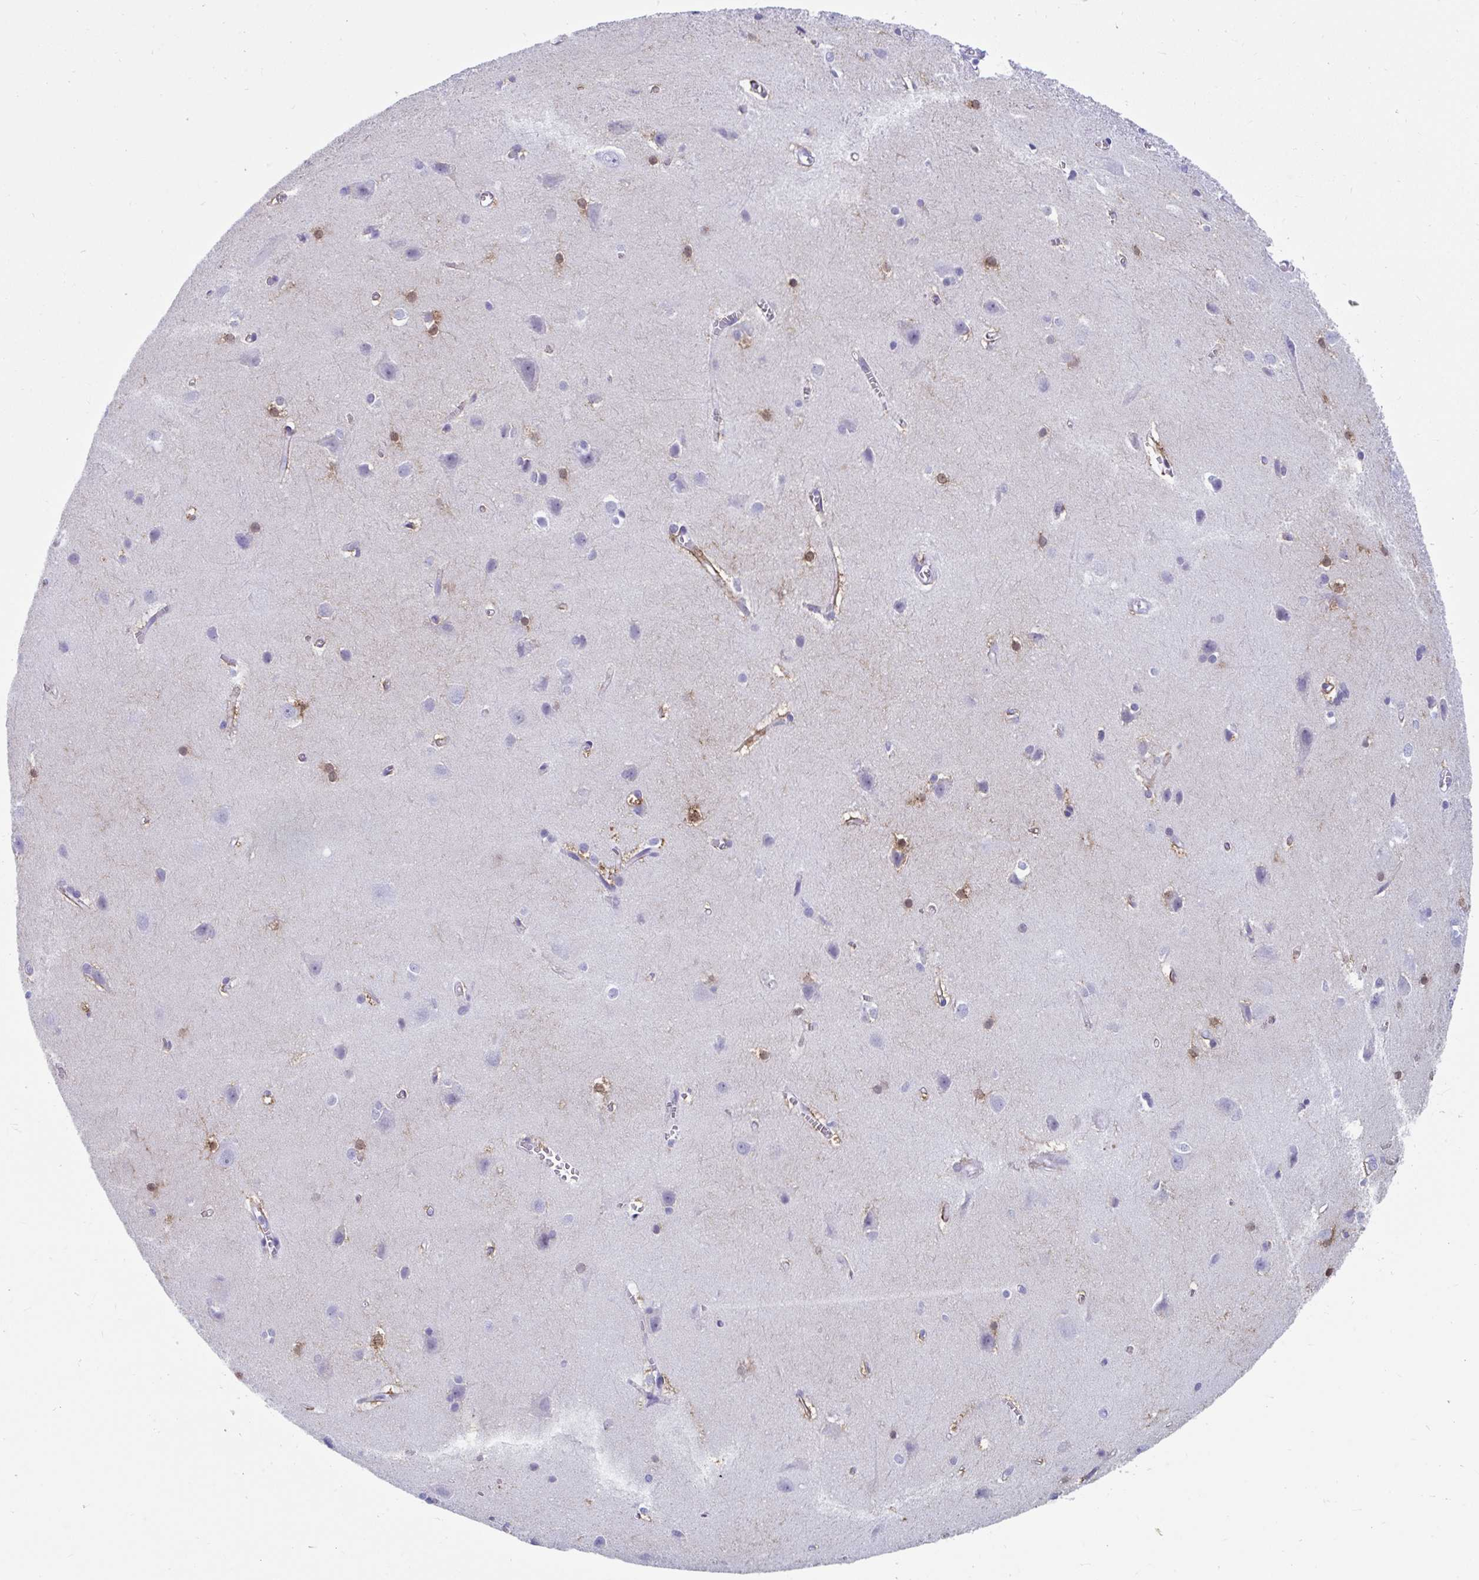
{"staining": {"intensity": "negative", "quantity": "none", "location": "none"}, "tissue": "cerebral cortex", "cell_type": "Endothelial cells", "image_type": "normal", "snomed": [{"axis": "morphology", "description": "Normal tissue, NOS"}, {"axis": "topography", "description": "Cerebral cortex"}], "caption": "Immunohistochemistry (IHC) micrograph of benign cerebral cortex: human cerebral cortex stained with DAB demonstrates no significant protein positivity in endothelial cells.", "gene": "GKN2", "patient": {"sex": "male", "age": 37}}